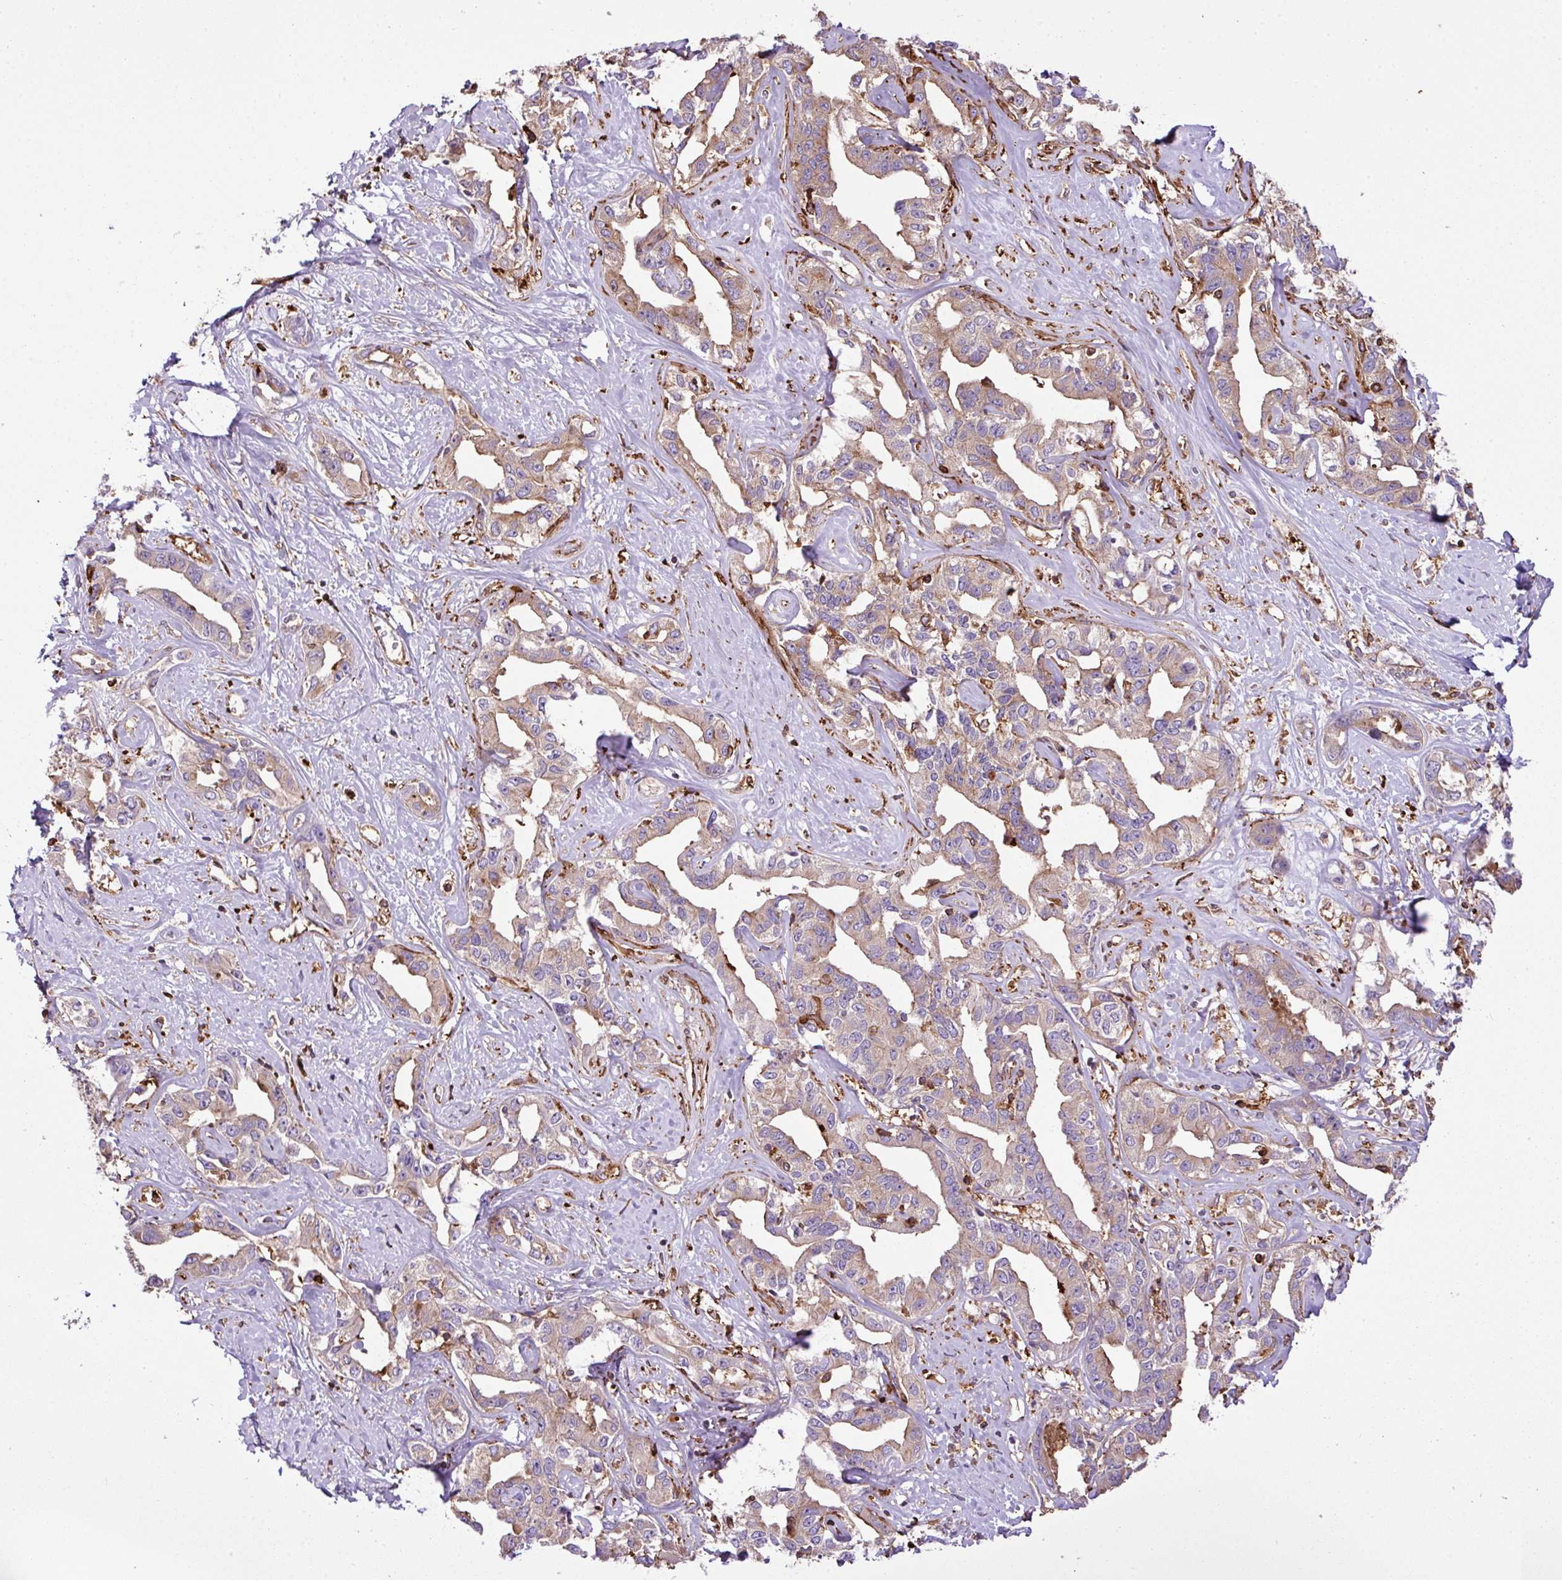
{"staining": {"intensity": "weak", "quantity": "25%-75%", "location": "cytoplasmic/membranous"}, "tissue": "liver cancer", "cell_type": "Tumor cells", "image_type": "cancer", "snomed": [{"axis": "morphology", "description": "Cholangiocarcinoma"}, {"axis": "topography", "description": "Liver"}], "caption": "About 25%-75% of tumor cells in cholangiocarcinoma (liver) reveal weak cytoplasmic/membranous protein positivity as visualized by brown immunohistochemical staining.", "gene": "PGAP6", "patient": {"sex": "male", "age": 59}}